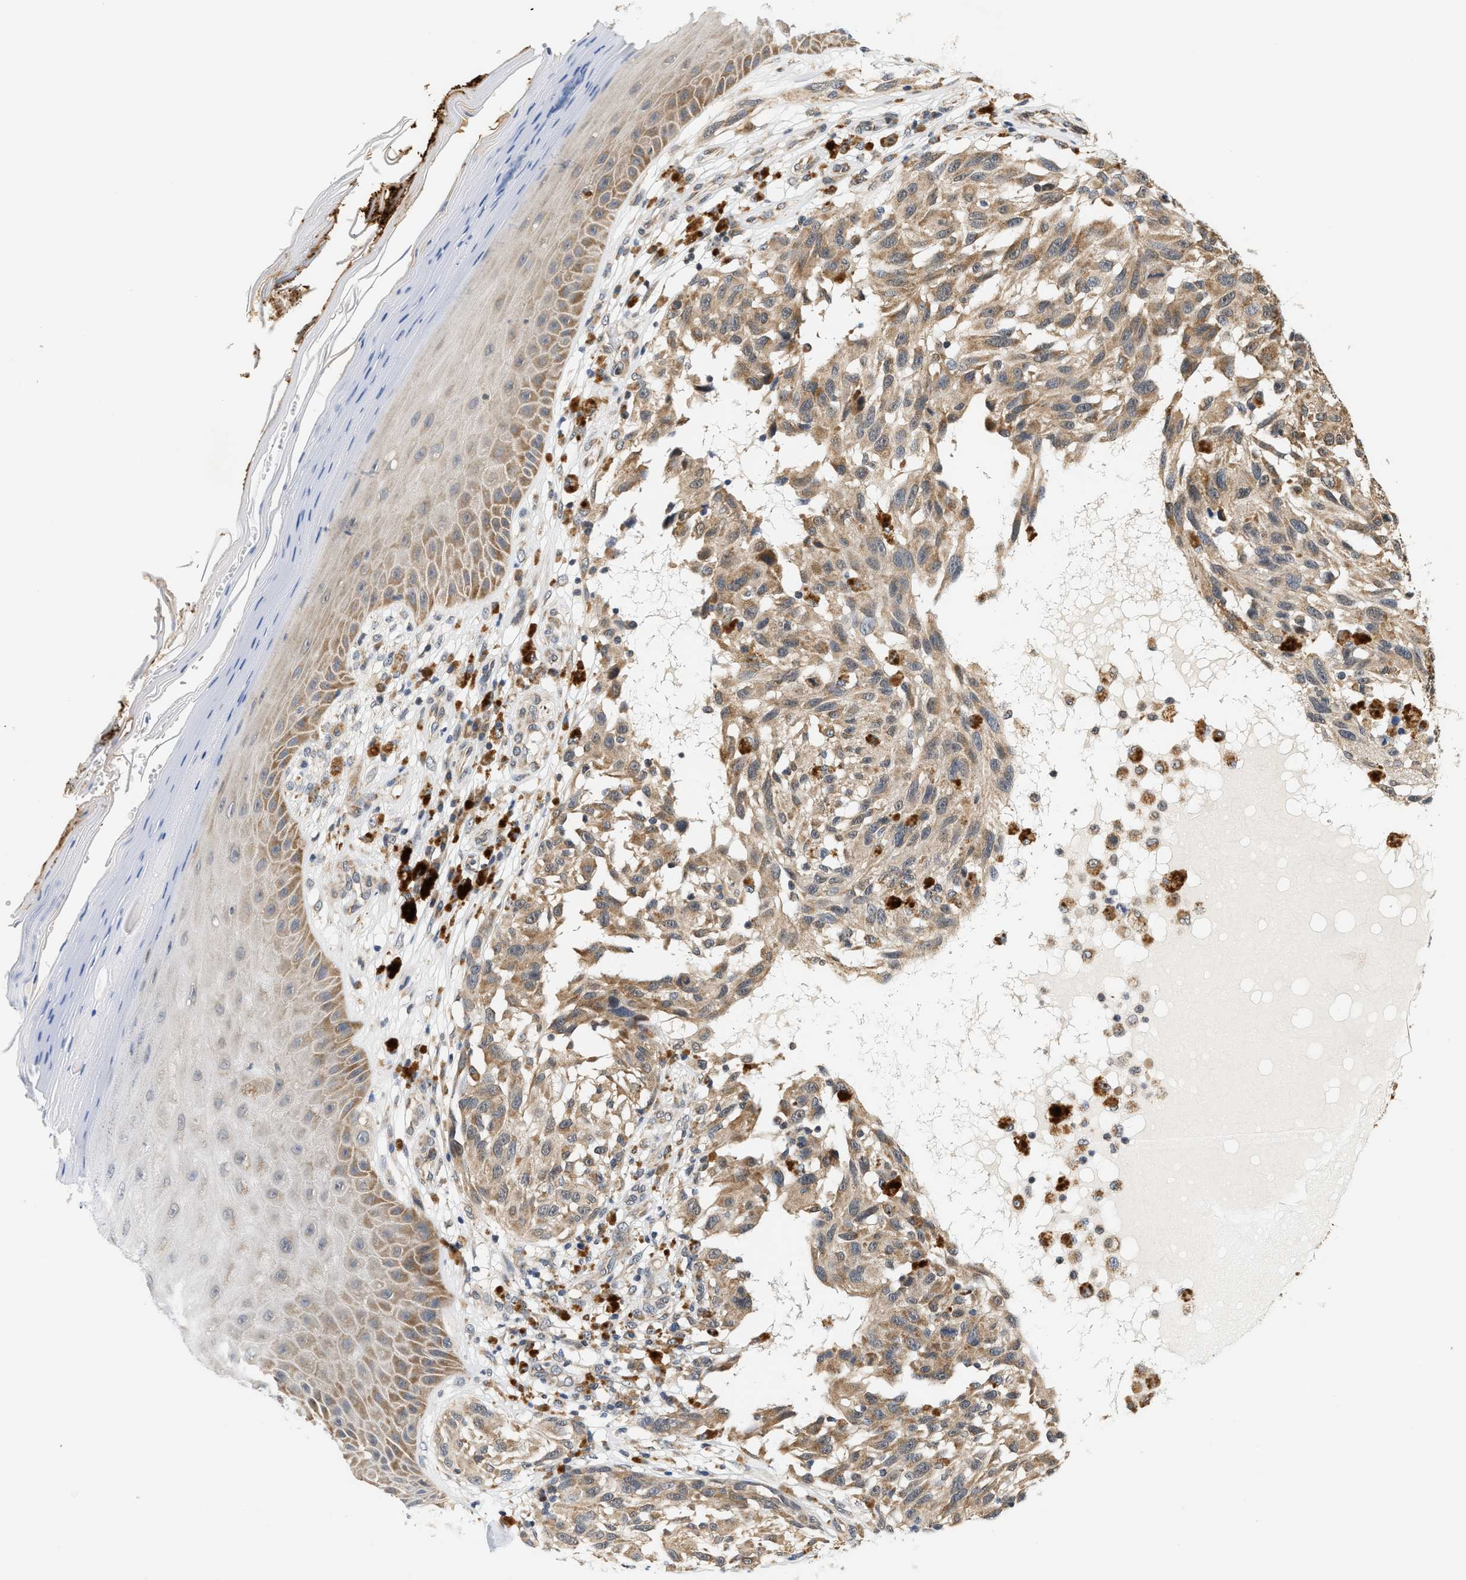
{"staining": {"intensity": "moderate", "quantity": ">75%", "location": "cytoplasmic/membranous"}, "tissue": "melanoma", "cell_type": "Tumor cells", "image_type": "cancer", "snomed": [{"axis": "morphology", "description": "Malignant melanoma, NOS"}, {"axis": "topography", "description": "Skin"}], "caption": "There is medium levels of moderate cytoplasmic/membranous positivity in tumor cells of melanoma, as demonstrated by immunohistochemical staining (brown color).", "gene": "GIGYF1", "patient": {"sex": "female", "age": 73}}